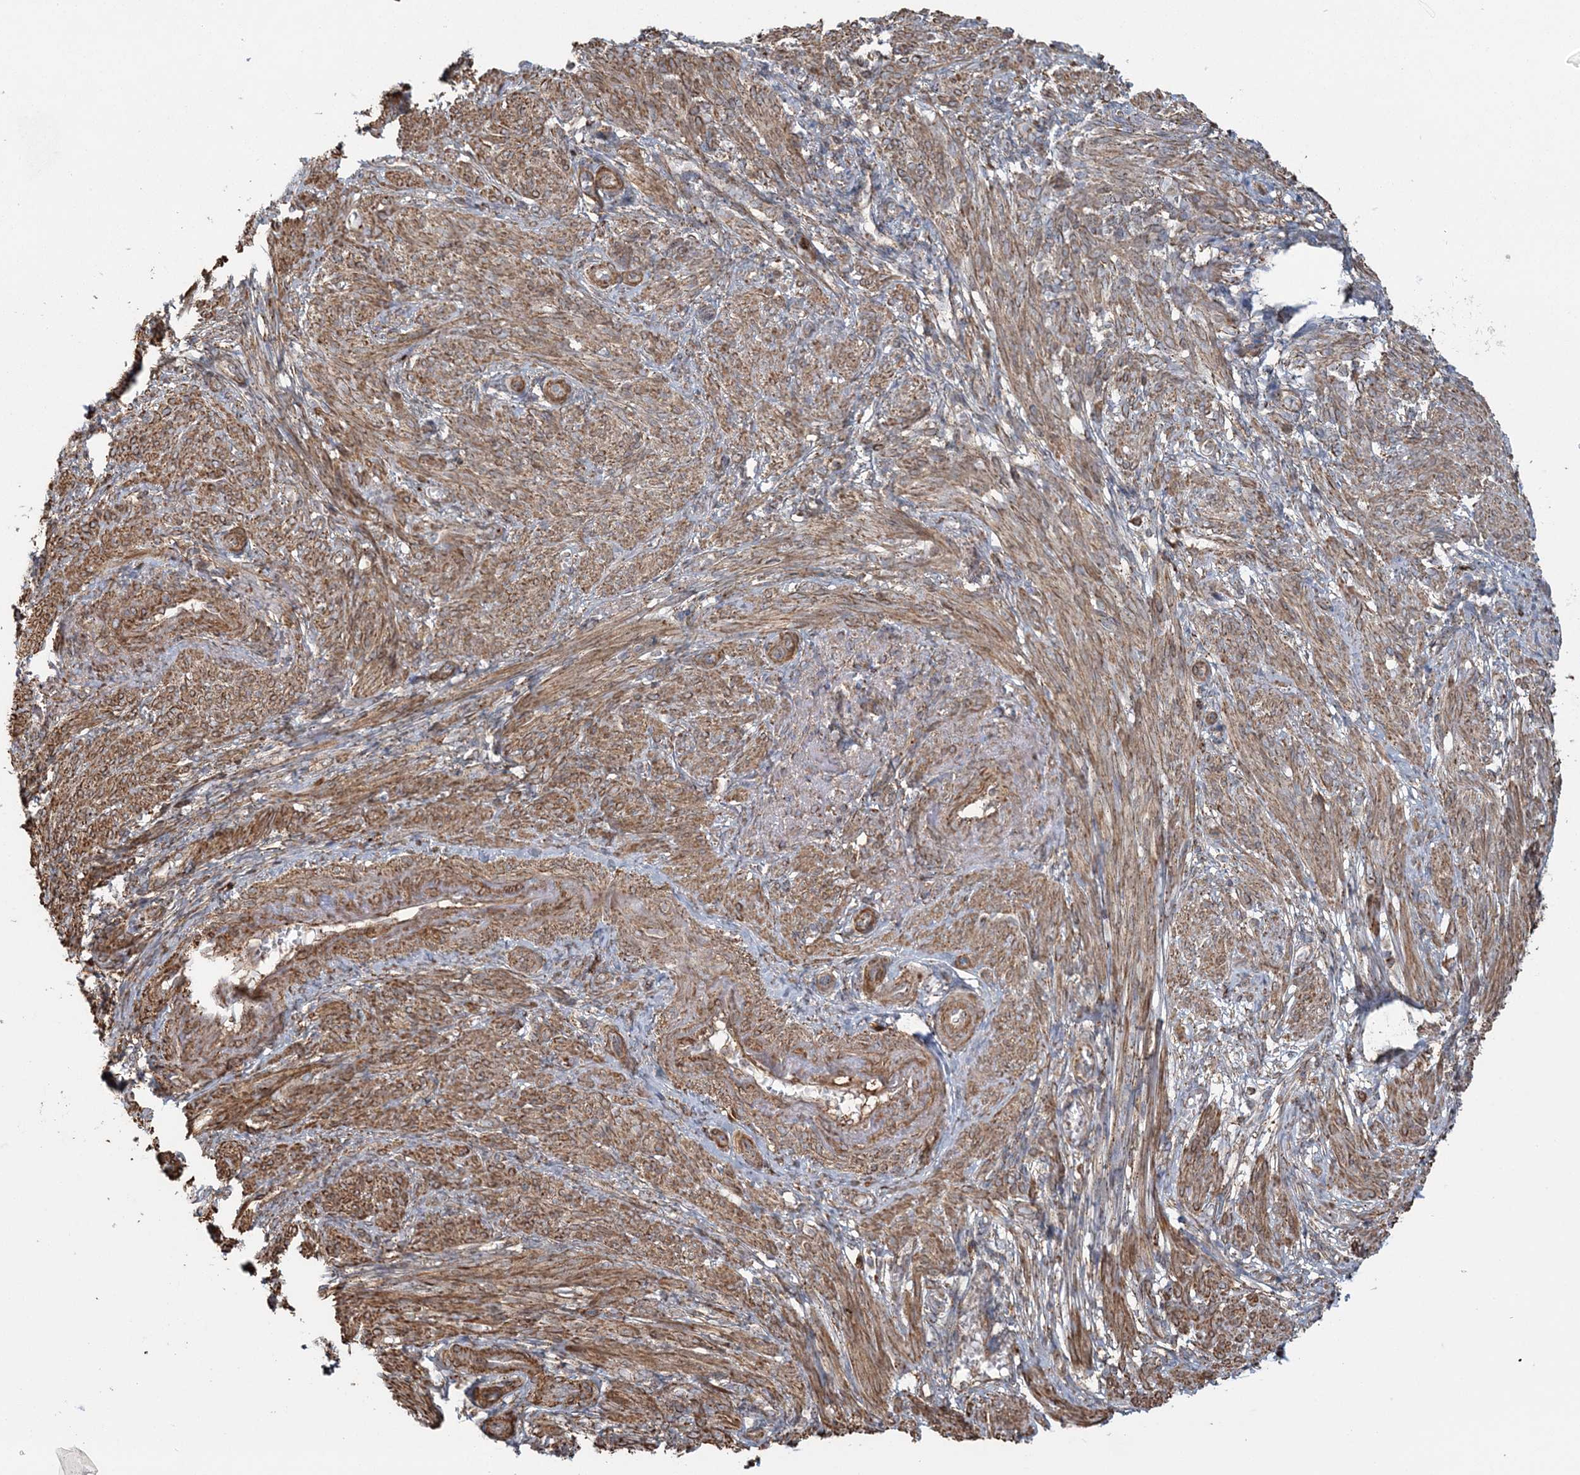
{"staining": {"intensity": "moderate", "quantity": ">75%", "location": "cytoplasmic/membranous"}, "tissue": "smooth muscle", "cell_type": "Smooth muscle cells", "image_type": "normal", "snomed": [{"axis": "morphology", "description": "Normal tissue, NOS"}, {"axis": "topography", "description": "Smooth muscle"}], "caption": "Moderate cytoplasmic/membranous staining for a protein is seen in approximately >75% of smooth muscle cells of benign smooth muscle using immunohistochemistry.", "gene": "TRAF3IP2", "patient": {"sex": "female", "age": 39}}